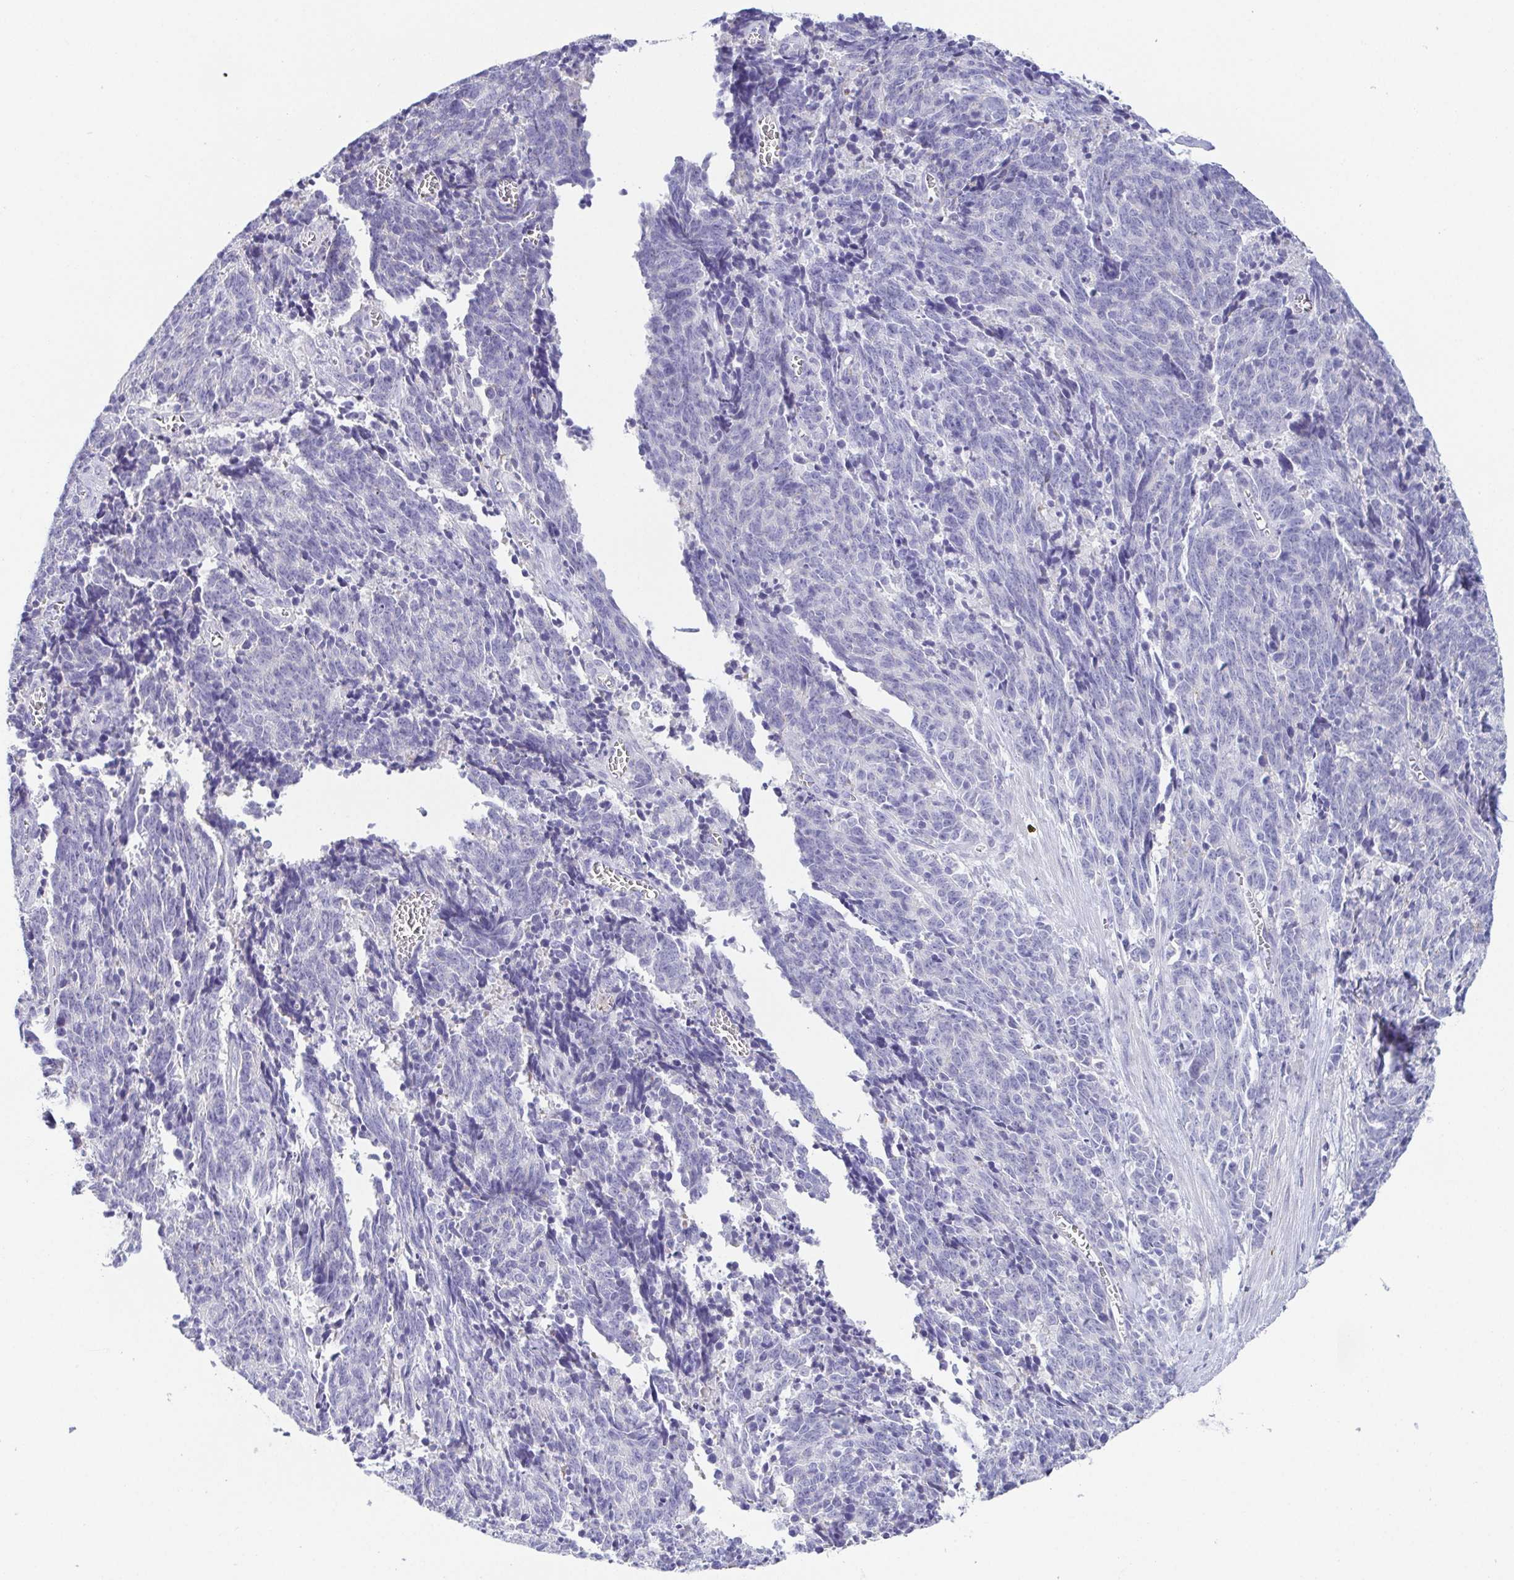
{"staining": {"intensity": "negative", "quantity": "none", "location": "none"}, "tissue": "cervical cancer", "cell_type": "Tumor cells", "image_type": "cancer", "snomed": [{"axis": "morphology", "description": "Squamous cell carcinoma, NOS"}, {"axis": "topography", "description": "Cervix"}], "caption": "Tumor cells are negative for protein expression in human squamous cell carcinoma (cervical).", "gene": "HAPLN2", "patient": {"sex": "female", "age": 29}}